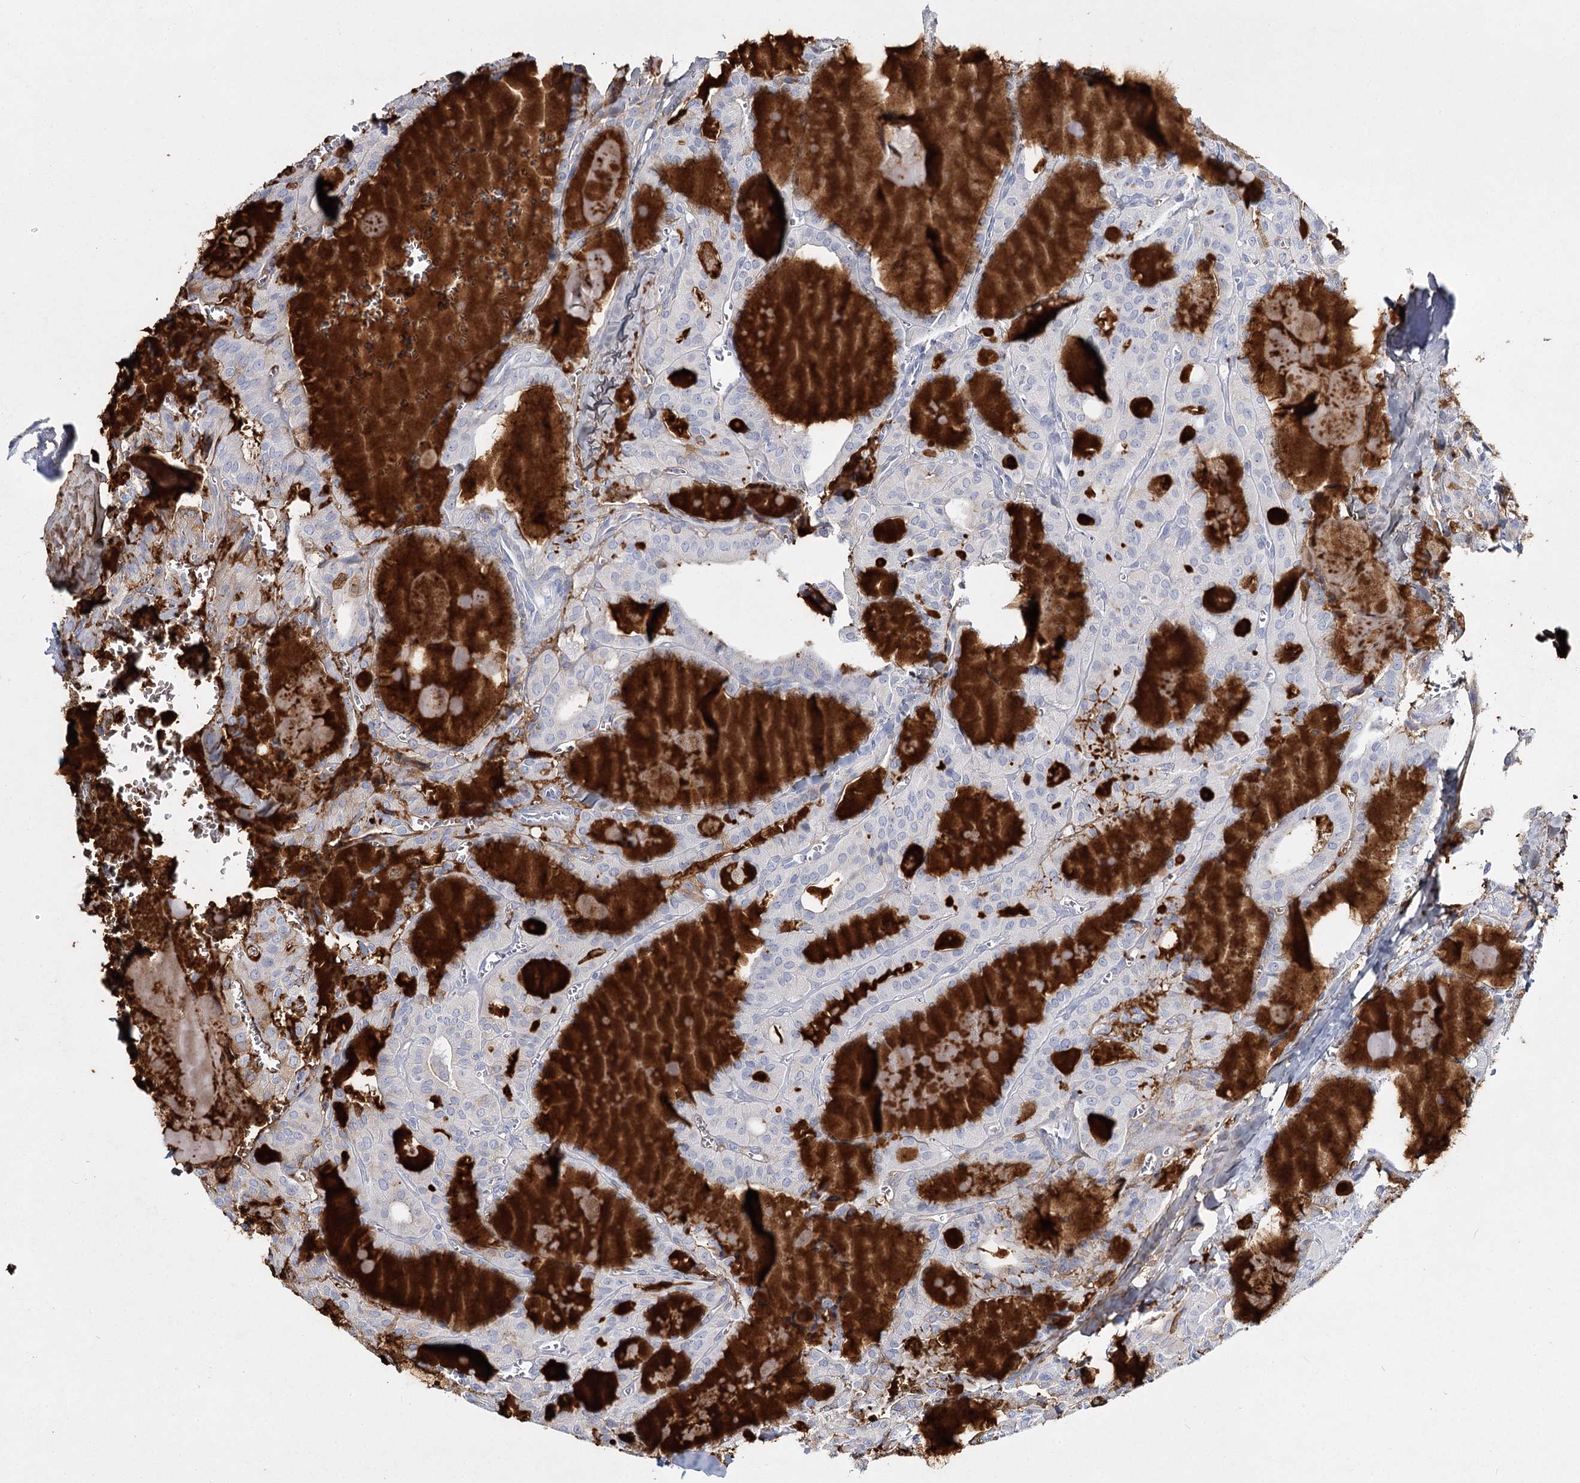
{"staining": {"intensity": "negative", "quantity": "none", "location": "none"}, "tissue": "thyroid cancer", "cell_type": "Tumor cells", "image_type": "cancer", "snomed": [{"axis": "morphology", "description": "Papillary adenocarcinoma, NOS"}, {"axis": "topography", "description": "Thyroid gland"}], "caption": "IHC histopathology image of neoplastic tissue: human thyroid papillary adenocarcinoma stained with DAB (3,3'-diaminobenzidine) shows no significant protein positivity in tumor cells. (DAB (3,3'-diaminobenzidine) immunohistochemistry (IHC) visualized using brightfield microscopy, high magnification).", "gene": "SLC17A2", "patient": {"sex": "male", "age": 52}}